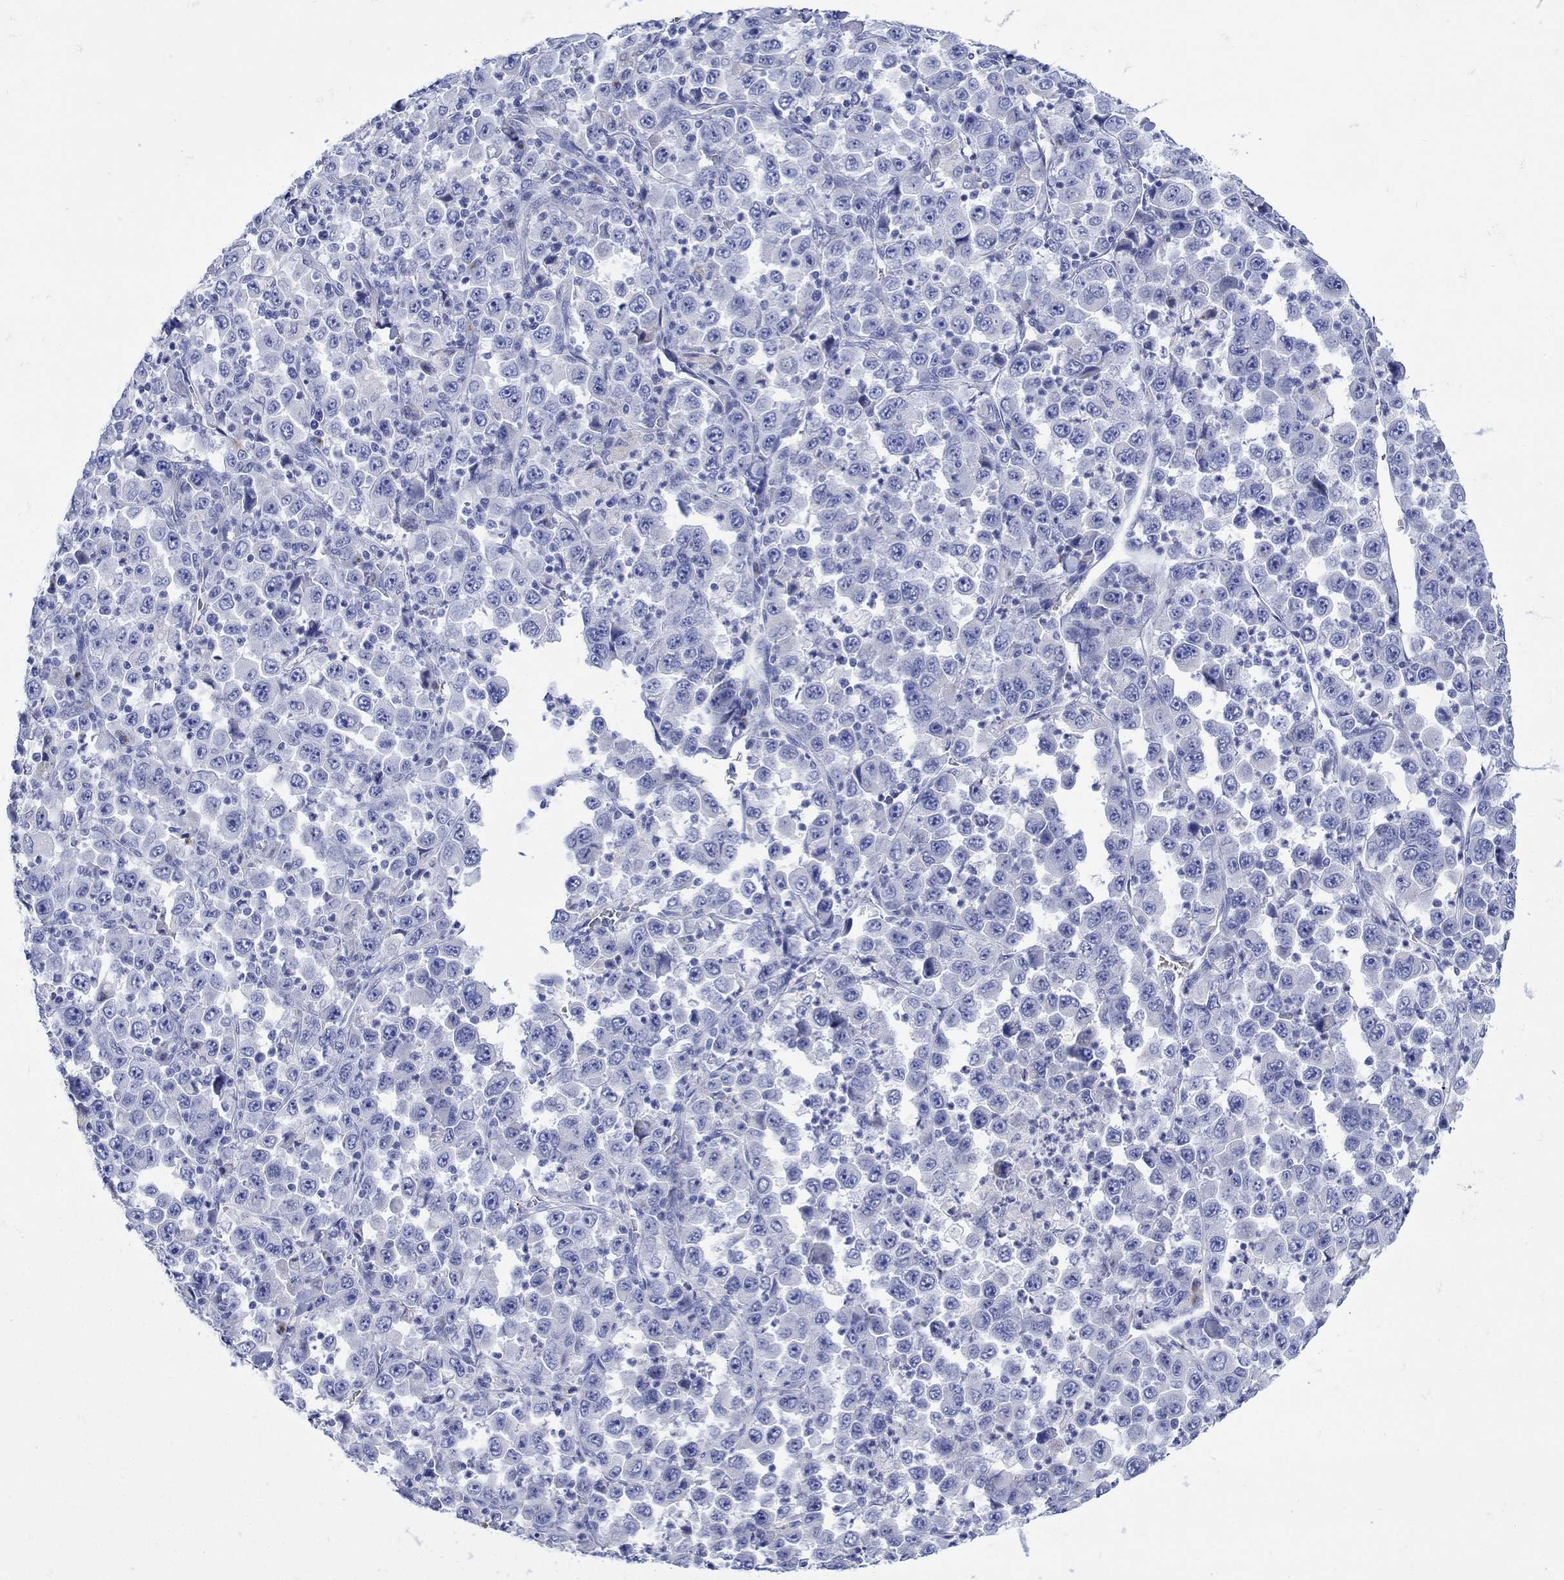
{"staining": {"intensity": "weak", "quantity": "<25%", "location": "cytoplasmic/membranous"}, "tissue": "stomach cancer", "cell_type": "Tumor cells", "image_type": "cancer", "snomed": [{"axis": "morphology", "description": "Normal tissue, NOS"}, {"axis": "morphology", "description": "Adenocarcinoma, NOS"}, {"axis": "topography", "description": "Stomach, upper"}, {"axis": "topography", "description": "Stomach"}], "caption": "High power microscopy image of an immunohistochemistry (IHC) image of stomach cancer (adenocarcinoma), revealing no significant positivity in tumor cells.", "gene": "ANKMY1", "patient": {"sex": "male", "age": 59}}